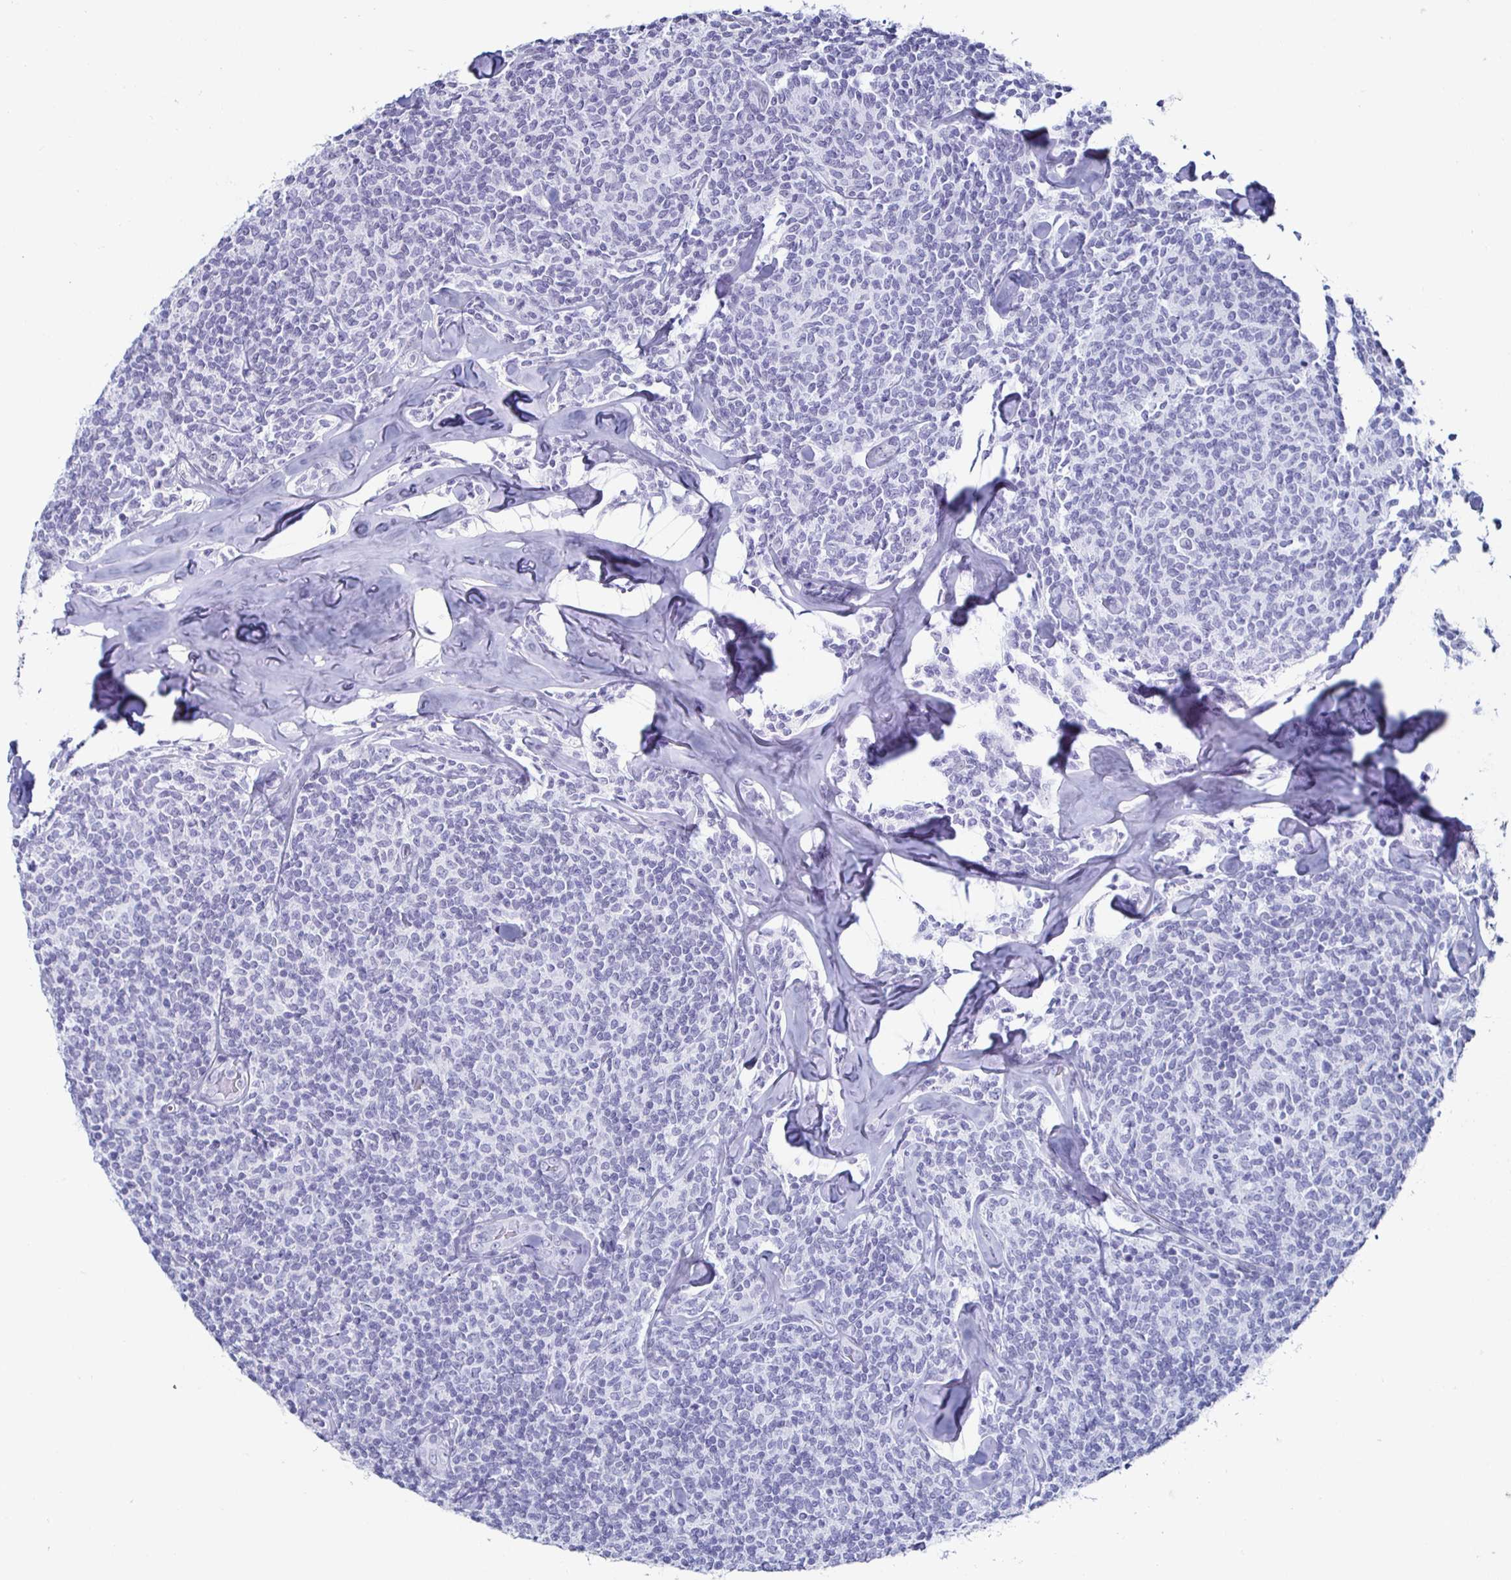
{"staining": {"intensity": "negative", "quantity": "none", "location": "none"}, "tissue": "lymphoma", "cell_type": "Tumor cells", "image_type": "cancer", "snomed": [{"axis": "morphology", "description": "Malignant lymphoma, non-Hodgkin's type, Low grade"}, {"axis": "topography", "description": "Lymph node"}], "caption": "High magnification brightfield microscopy of lymphoma stained with DAB (3,3'-diaminobenzidine) (brown) and counterstained with hematoxylin (blue): tumor cells show no significant positivity.", "gene": "KRT4", "patient": {"sex": "female", "age": 56}}